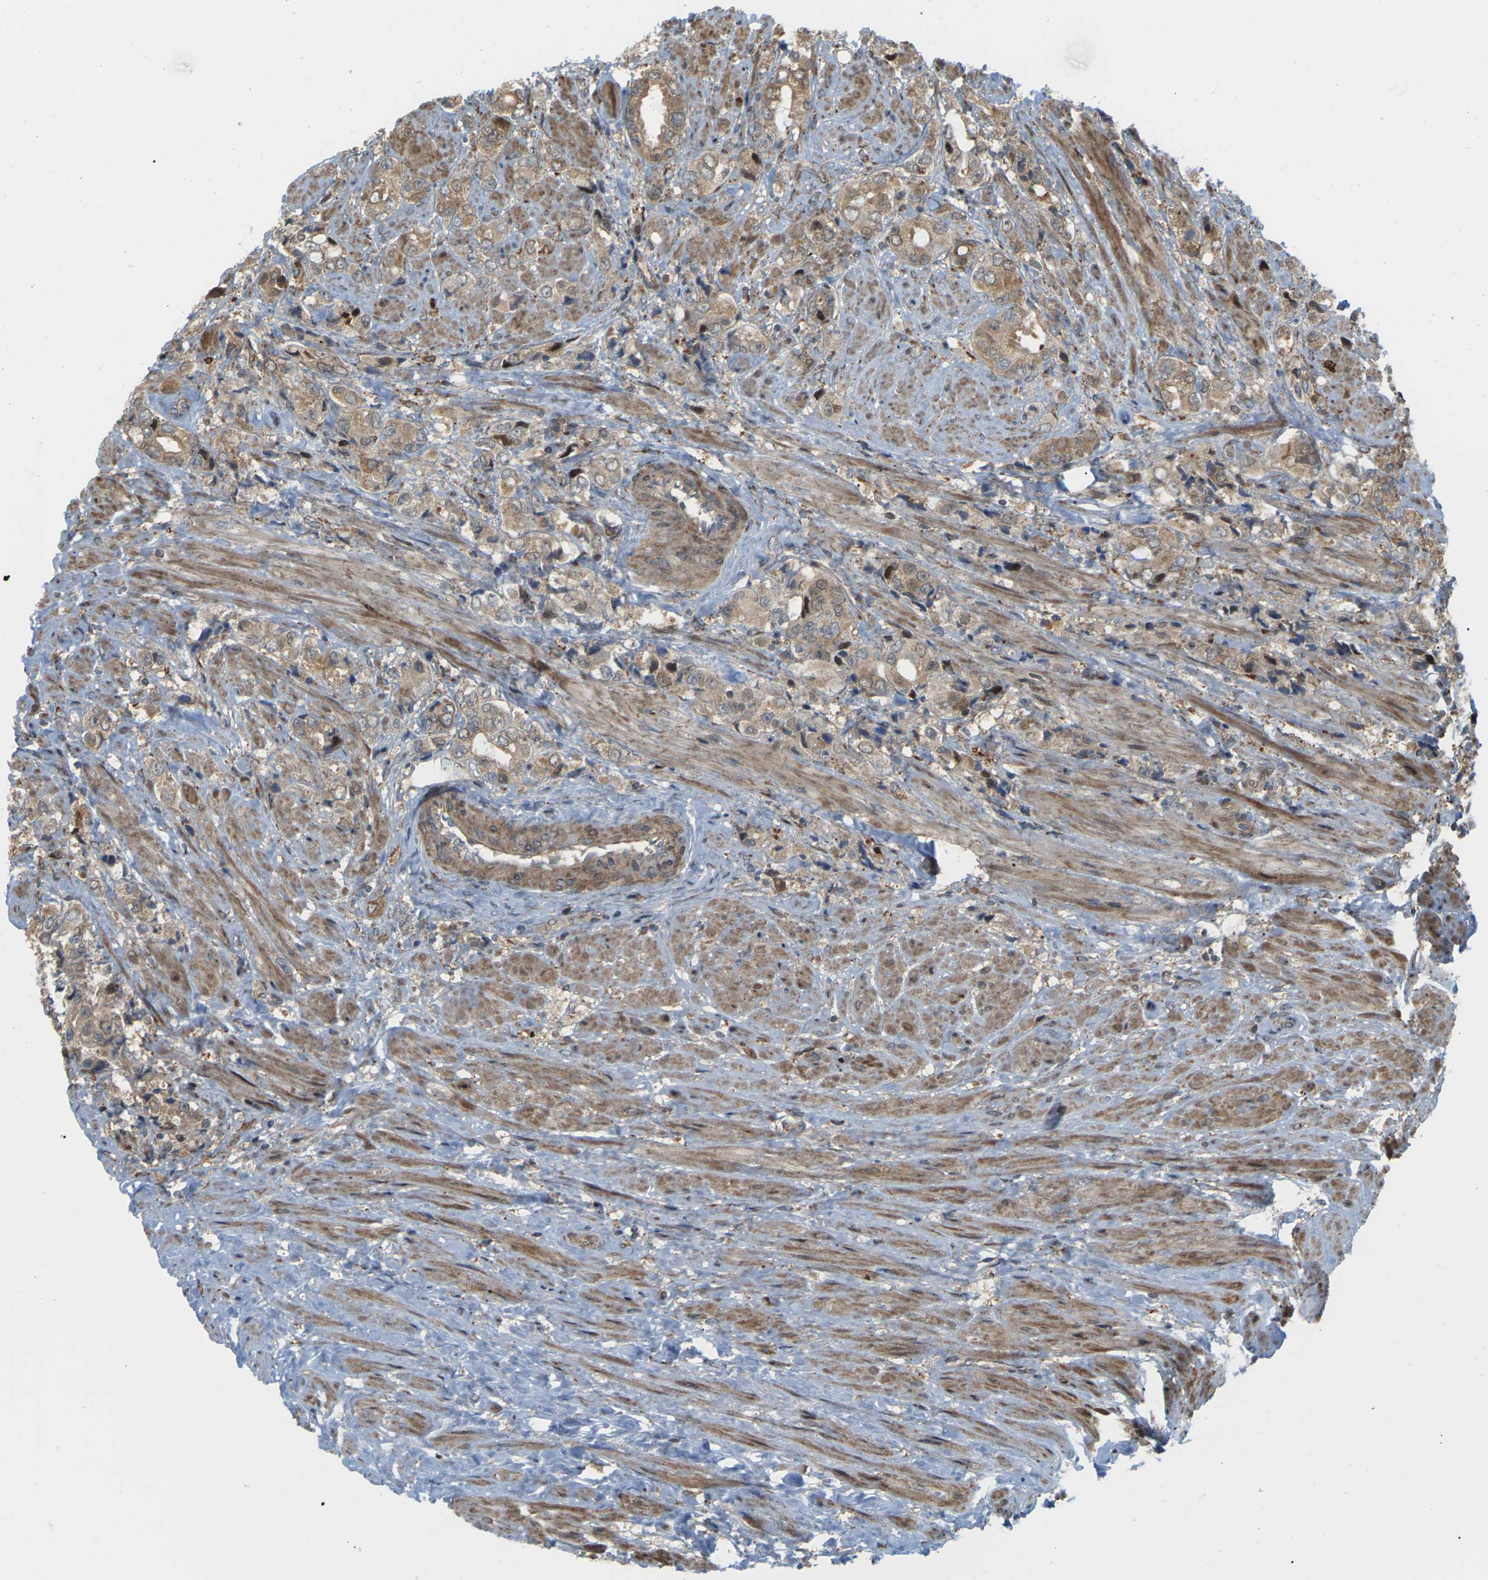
{"staining": {"intensity": "weak", "quantity": ">75%", "location": "cytoplasmic/membranous"}, "tissue": "prostate cancer", "cell_type": "Tumor cells", "image_type": "cancer", "snomed": [{"axis": "morphology", "description": "Adenocarcinoma, High grade"}, {"axis": "topography", "description": "Prostate"}], "caption": "Immunohistochemical staining of prostate cancer reveals low levels of weak cytoplasmic/membranous protein expression in about >75% of tumor cells. The protein of interest is shown in brown color, while the nuclei are stained blue.", "gene": "ROBO1", "patient": {"sex": "male", "age": 61}}